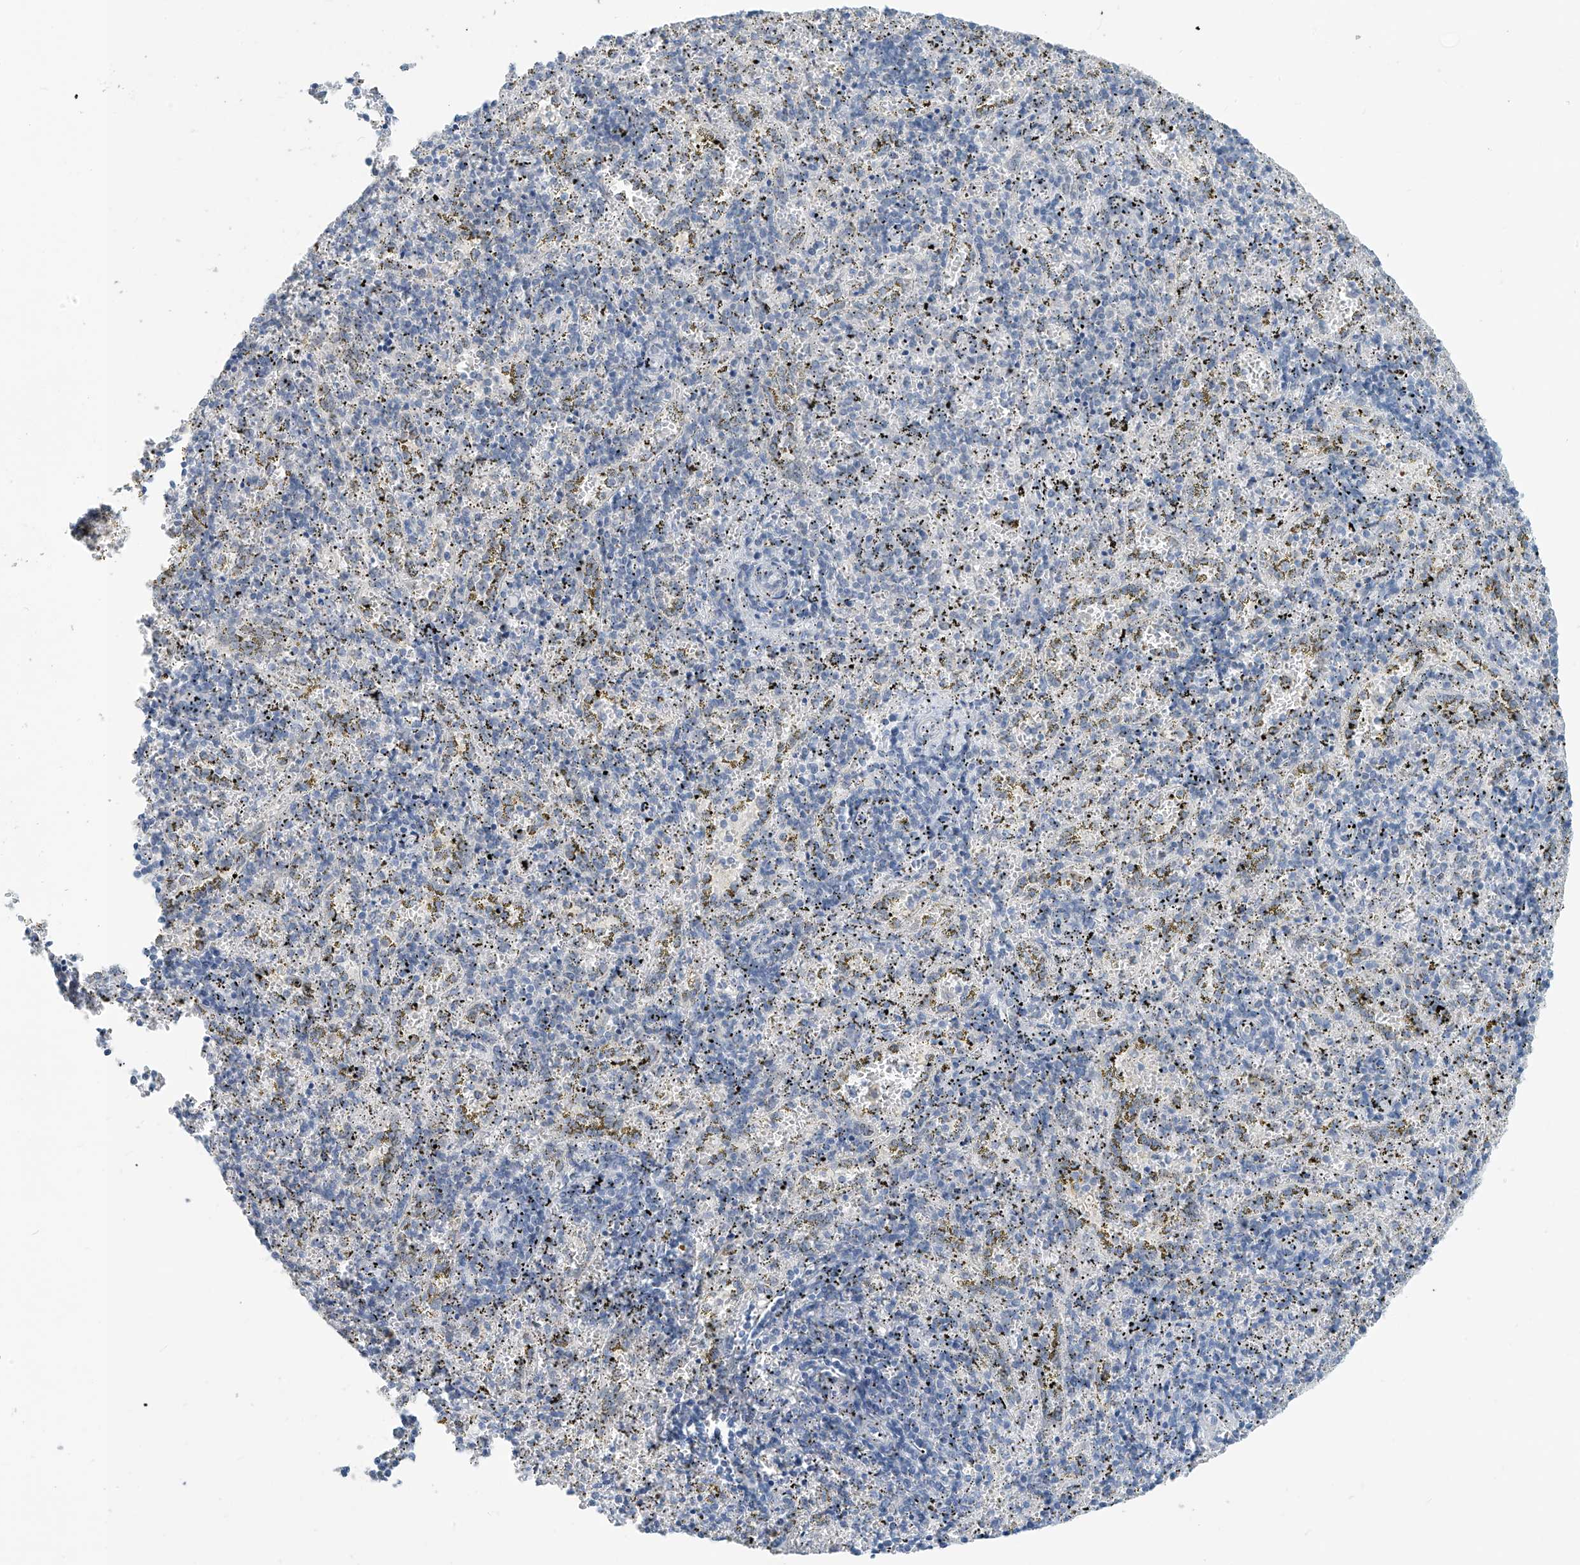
{"staining": {"intensity": "negative", "quantity": "none", "location": "none"}, "tissue": "spleen", "cell_type": "Cells in red pulp", "image_type": "normal", "snomed": [{"axis": "morphology", "description": "Normal tissue, NOS"}, {"axis": "topography", "description": "Spleen"}], "caption": "DAB immunohistochemical staining of benign spleen reveals no significant positivity in cells in red pulp.", "gene": "METAP1D", "patient": {"sex": "male", "age": 11}}